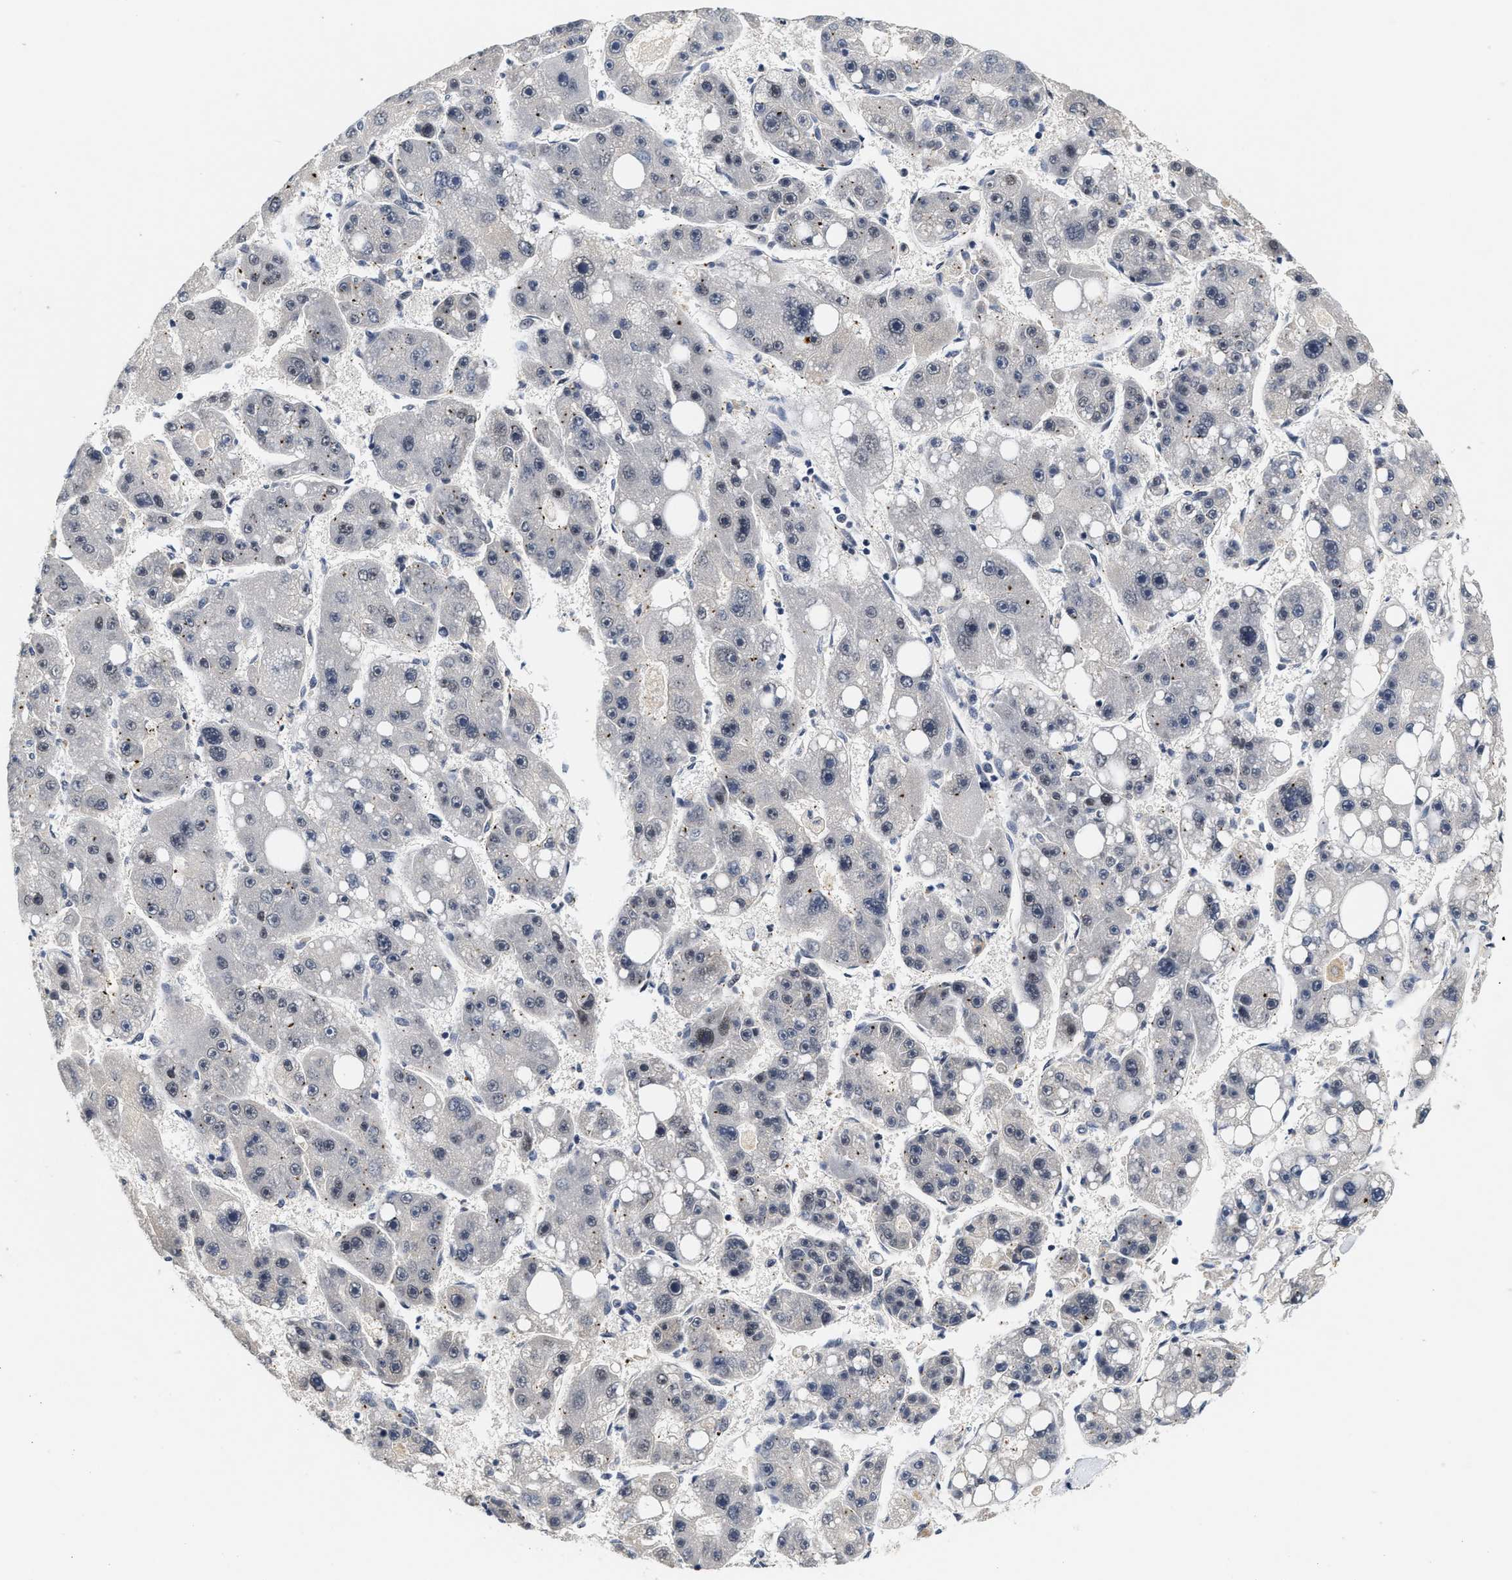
{"staining": {"intensity": "negative", "quantity": "none", "location": "none"}, "tissue": "liver cancer", "cell_type": "Tumor cells", "image_type": "cancer", "snomed": [{"axis": "morphology", "description": "Carcinoma, Hepatocellular, NOS"}, {"axis": "topography", "description": "Liver"}], "caption": "A photomicrograph of human hepatocellular carcinoma (liver) is negative for staining in tumor cells. Nuclei are stained in blue.", "gene": "INIP", "patient": {"sex": "female", "age": 61}}